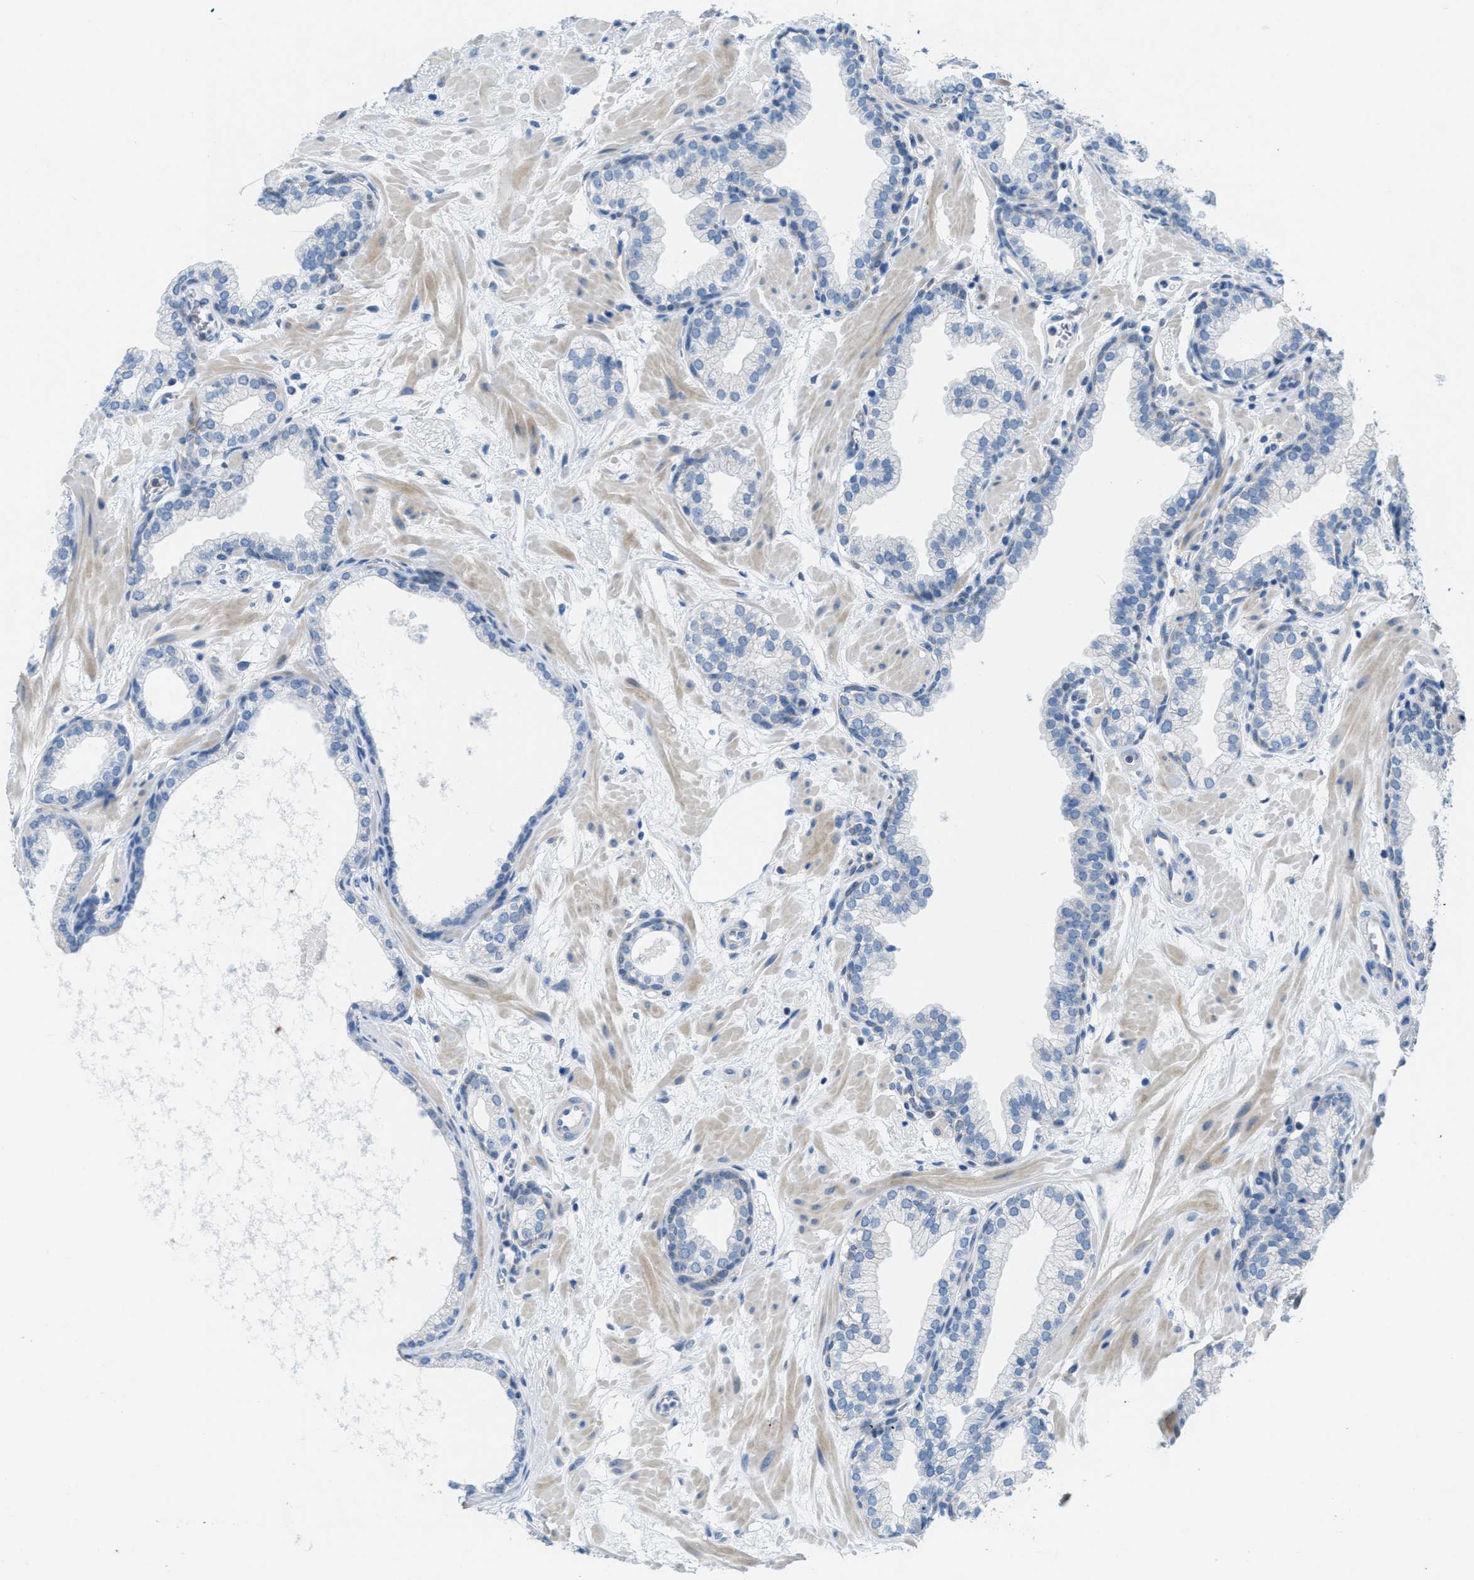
{"staining": {"intensity": "moderate", "quantity": "<25%", "location": "cytoplasmic/membranous"}, "tissue": "prostate", "cell_type": "Glandular cells", "image_type": "normal", "snomed": [{"axis": "morphology", "description": "Normal tissue, NOS"}, {"axis": "morphology", "description": "Urothelial carcinoma, Low grade"}, {"axis": "topography", "description": "Urinary bladder"}, {"axis": "topography", "description": "Prostate"}], "caption": "Moderate cytoplasmic/membranous staining is appreciated in approximately <25% of glandular cells in benign prostate. The staining is performed using DAB (3,3'-diaminobenzidine) brown chromogen to label protein expression. The nuclei are counter-stained blue using hematoxylin.", "gene": "PTDSS1", "patient": {"sex": "male", "age": 60}}